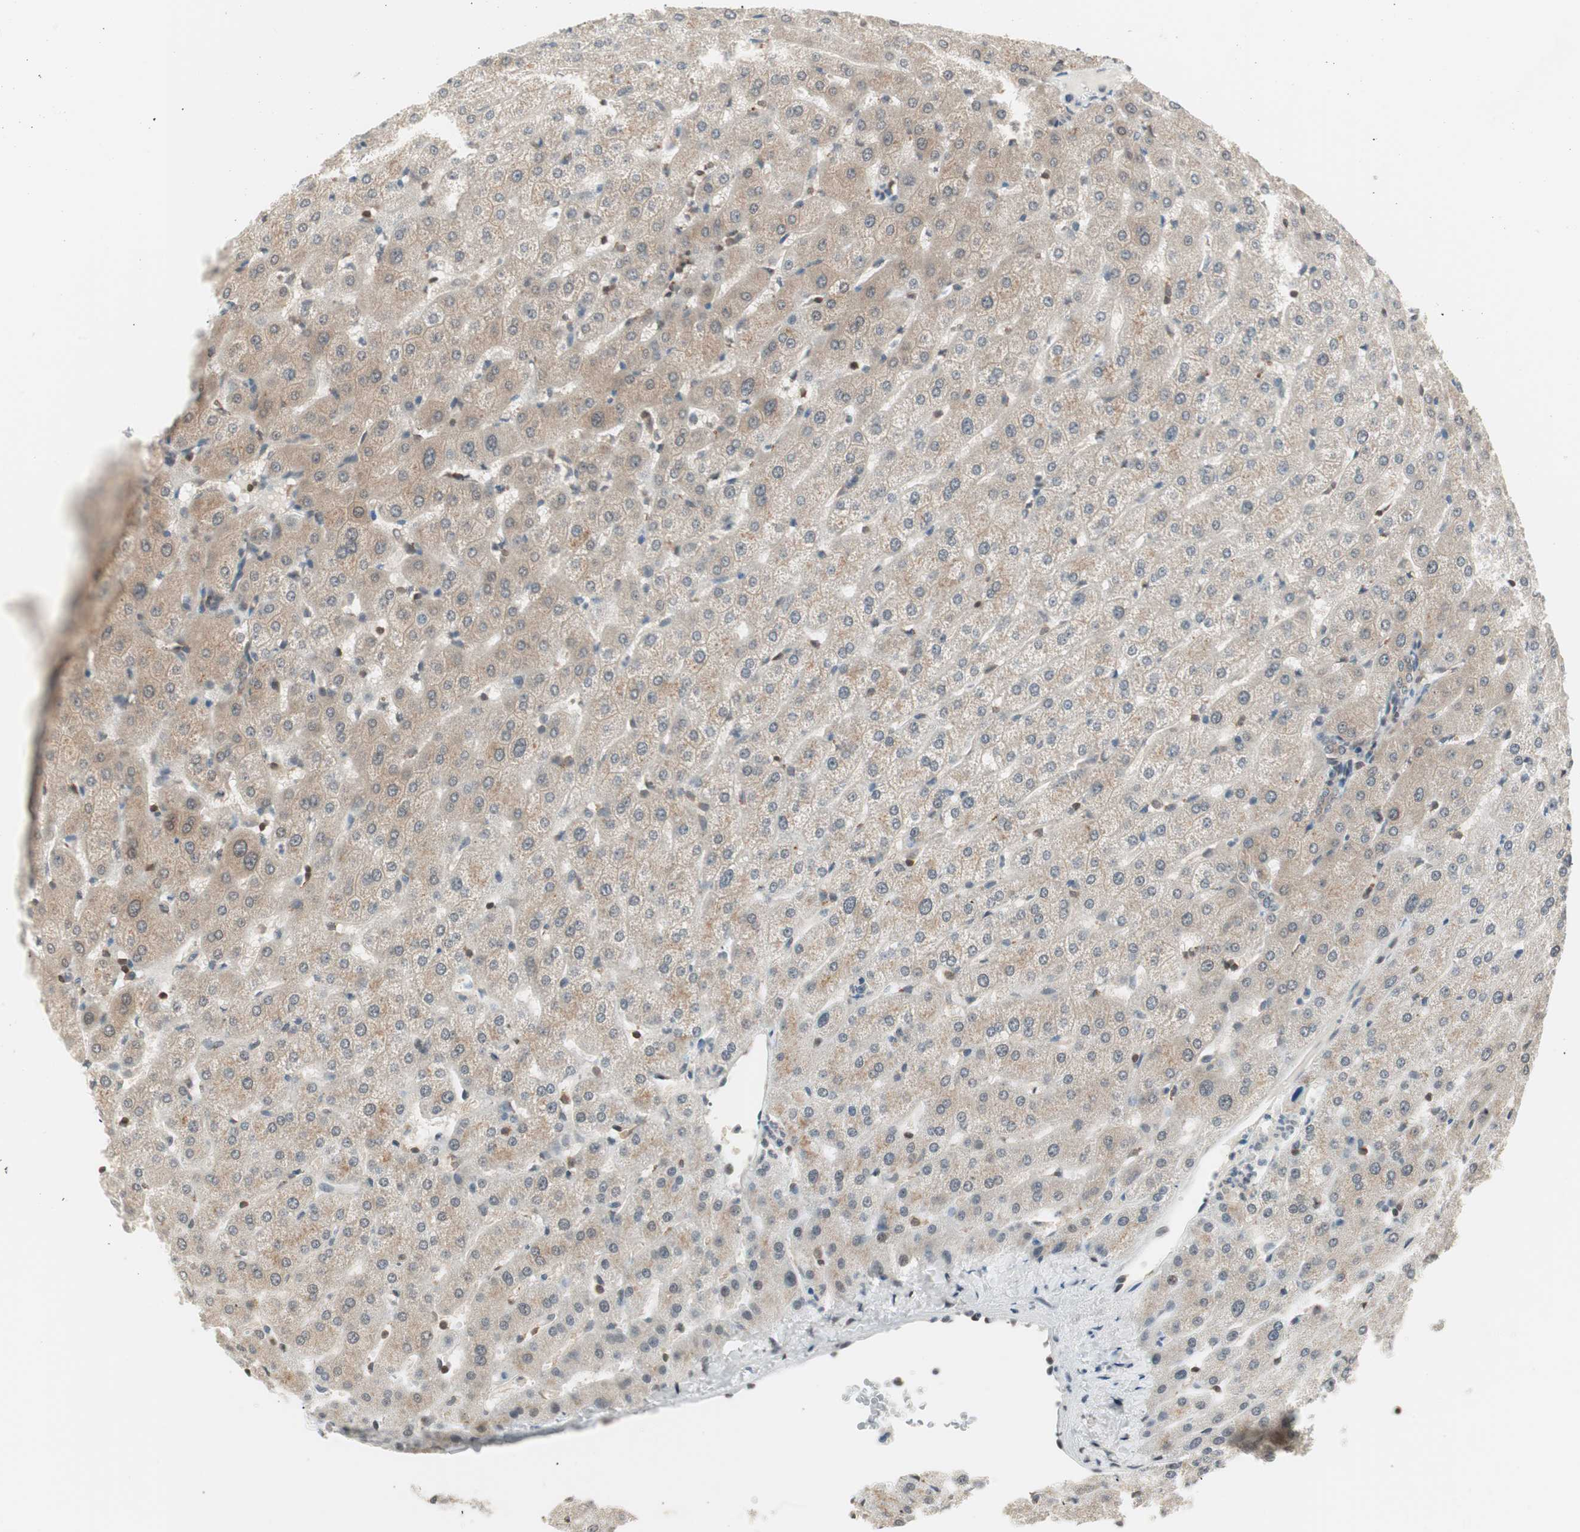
{"staining": {"intensity": "weak", "quantity": "<25%", "location": "cytoplasmic/membranous"}, "tissue": "liver", "cell_type": "Cholangiocytes", "image_type": "normal", "snomed": [{"axis": "morphology", "description": "Normal tissue, NOS"}, {"axis": "morphology", "description": "Fibrosis, NOS"}, {"axis": "topography", "description": "Liver"}], "caption": "The histopathology image reveals no staining of cholangiocytes in normal liver.", "gene": "UBE2I", "patient": {"sex": "female", "age": 29}}